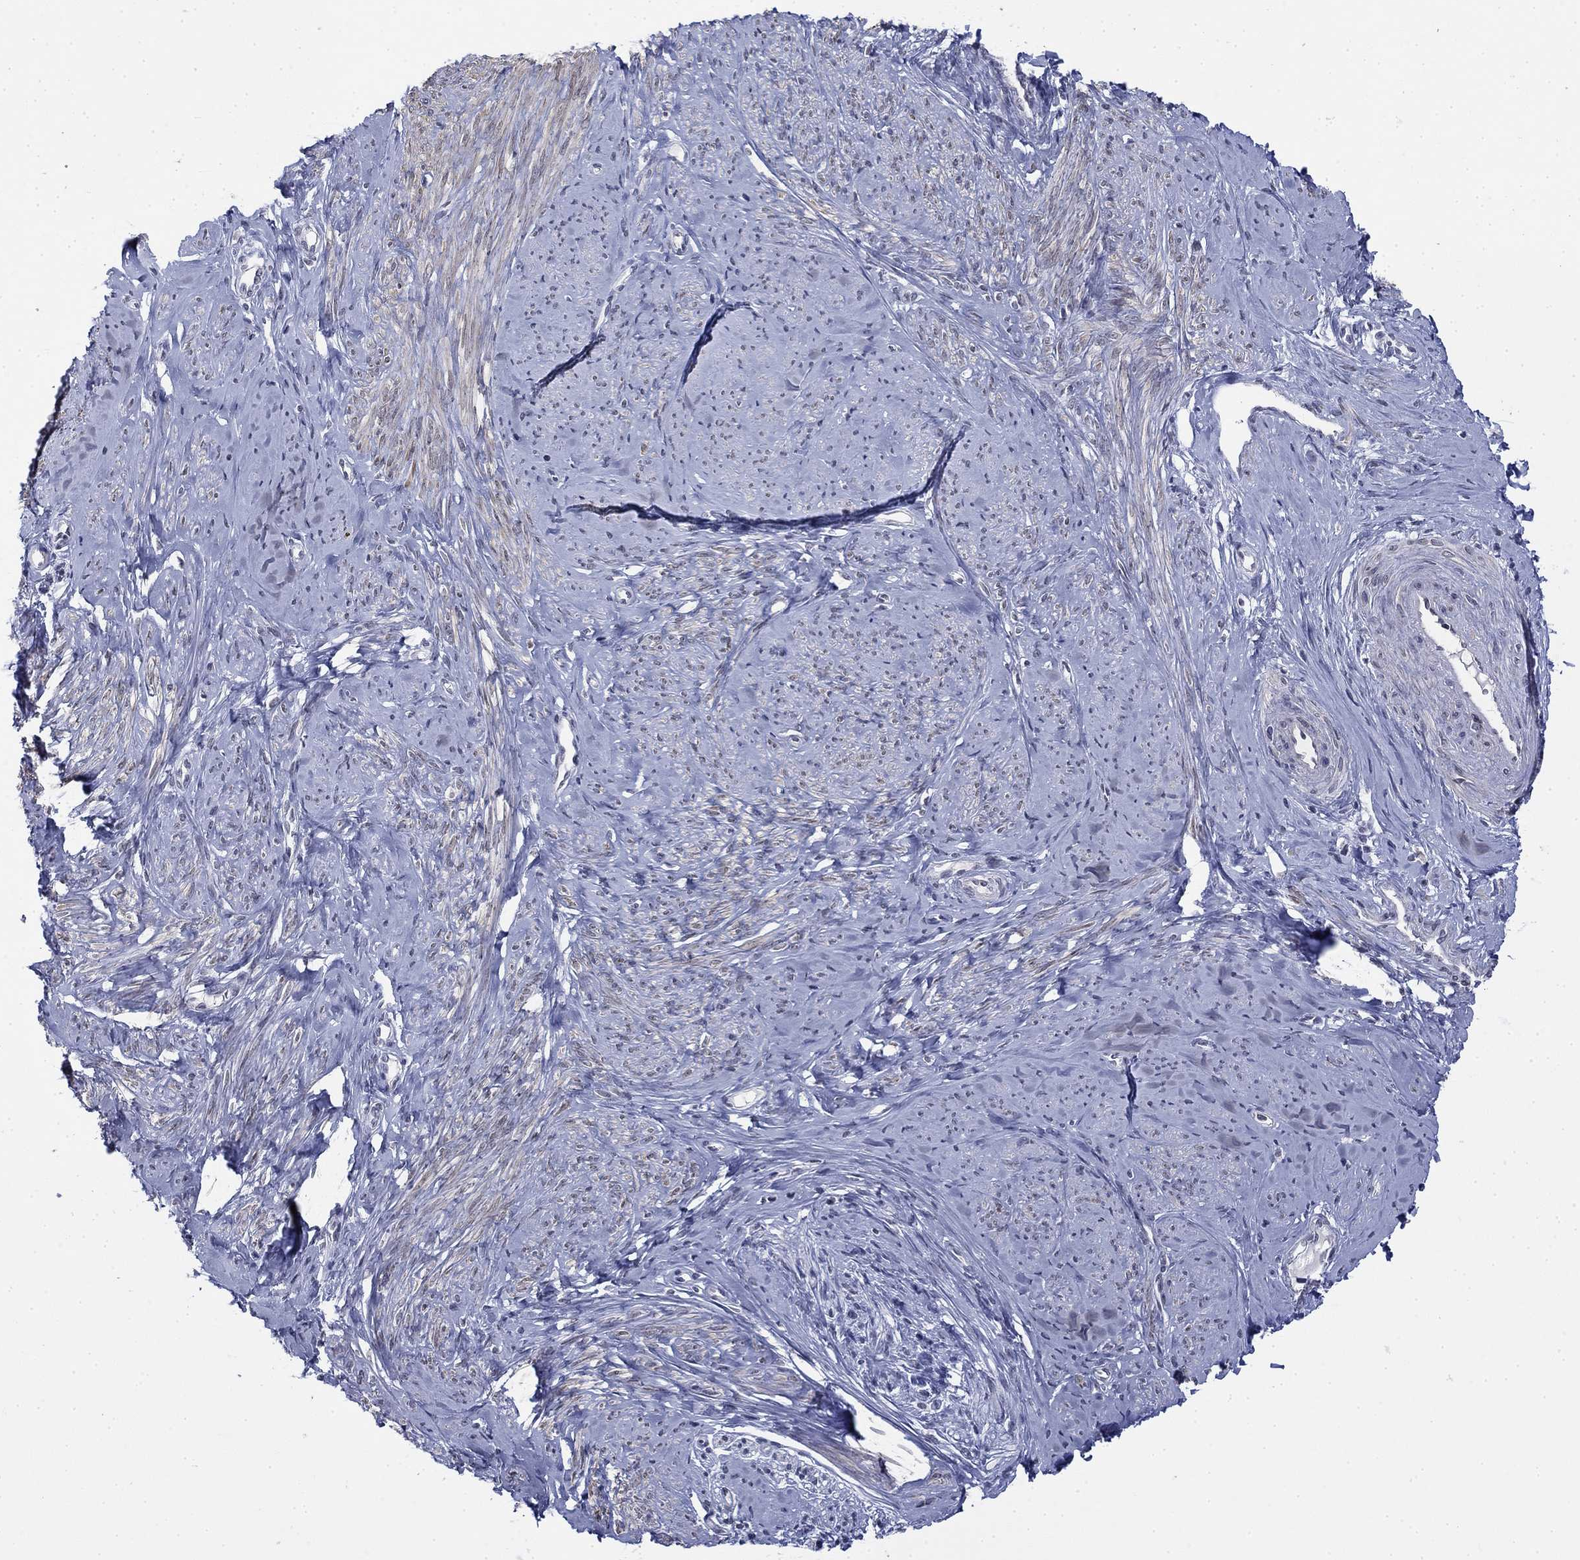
{"staining": {"intensity": "strong", "quantity": "<25%", "location": "nuclear"}, "tissue": "smooth muscle", "cell_type": "Smooth muscle cells", "image_type": "normal", "snomed": [{"axis": "morphology", "description": "Normal tissue, NOS"}, {"axis": "topography", "description": "Smooth muscle"}], "caption": "Protein analysis of benign smooth muscle reveals strong nuclear expression in about <25% of smooth muscle cells.", "gene": "TOR1AIP1", "patient": {"sex": "female", "age": 48}}